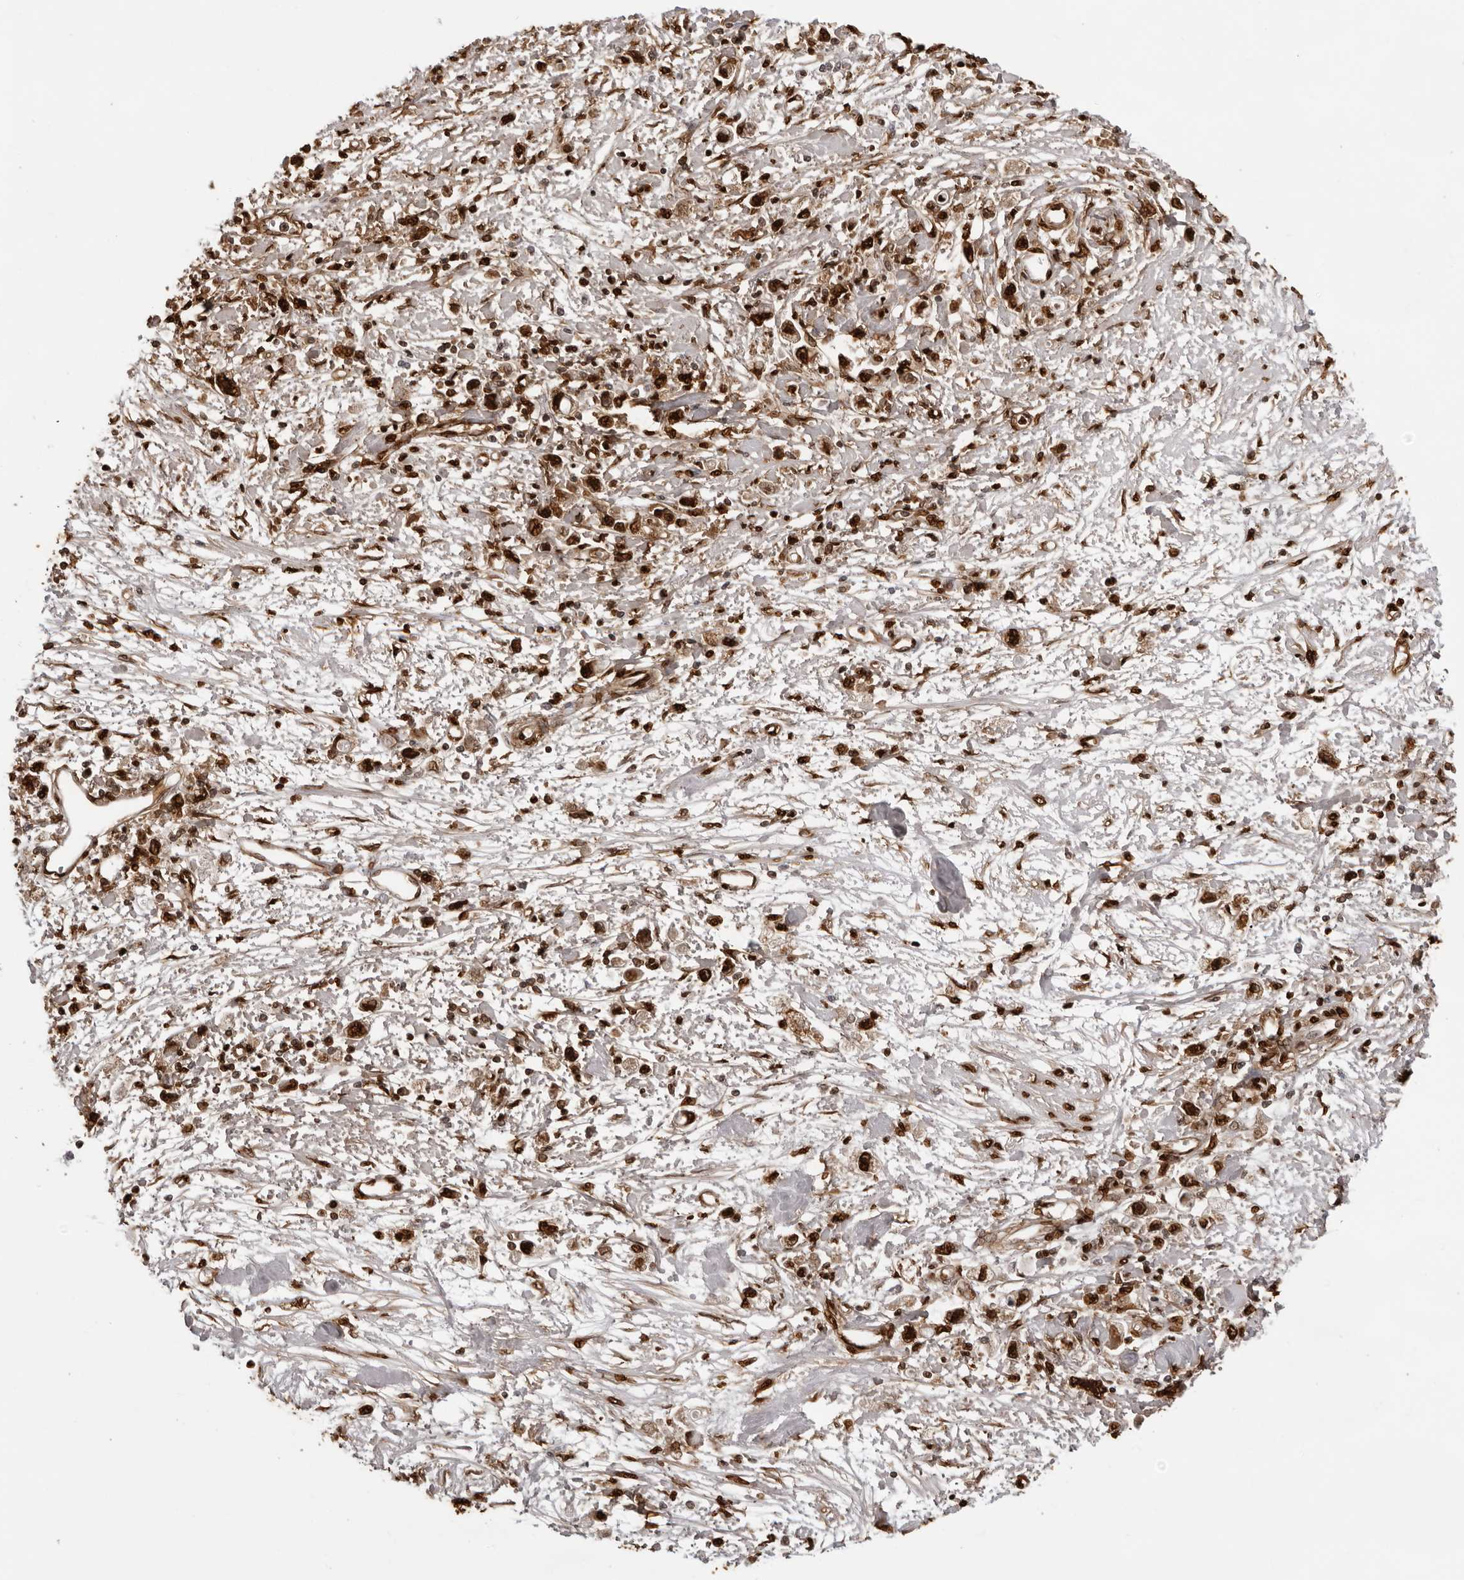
{"staining": {"intensity": "strong", "quantity": ">75%", "location": "nuclear"}, "tissue": "stomach cancer", "cell_type": "Tumor cells", "image_type": "cancer", "snomed": [{"axis": "morphology", "description": "Adenocarcinoma, NOS"}, {"axis": "topography", "description": "Stomach"}], "caption": "Strong nuclear staining is seen in about >75% of tumor cells in adenocarcinoma (stomach). (Brightfield microscopy of DAB IHC at high magnification).", "gene": "ZFP91", "patient": {"sex": "female", "age": 59}}